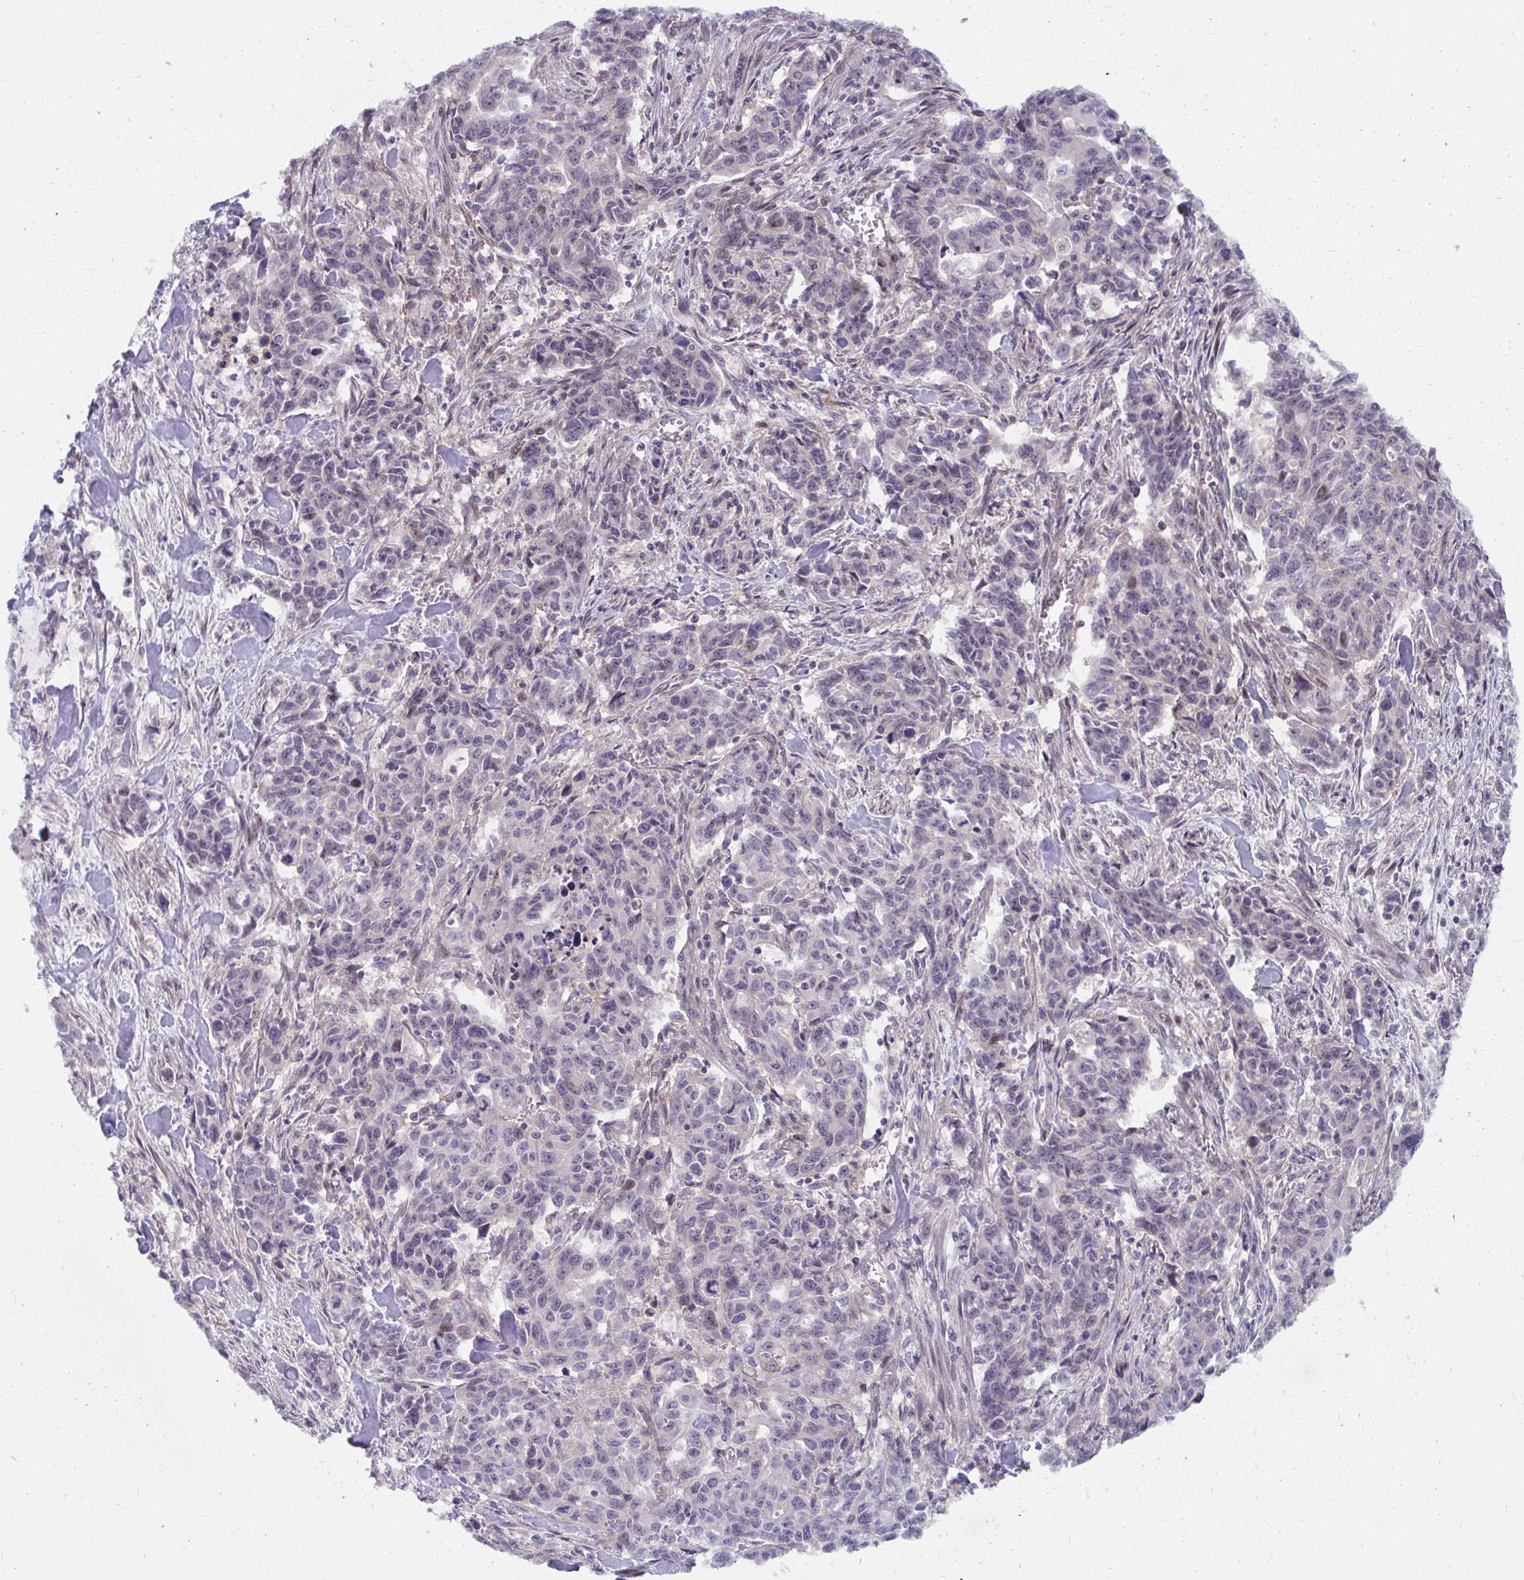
{"staining": {"intensity": "negative", "quantity": "none", "location": "none"}, "tissue": "stomach cancer", "cell_type": "Tumor cells", "image_type": "cancer", "snomed": [{"axis": "morphology", "description": "Adenocarcinoma, NOS"}, {"axis": "topography", "description": "Stomach, upper"}], "caption": "Micrograph shows no significant protein staining in tumor cells of stomach cancer (adenocarcinoma). (DAB IHC with hematoxylin counter stain).", "gene": "MUS81", "patient": {"sex": "male", "age": 85}}